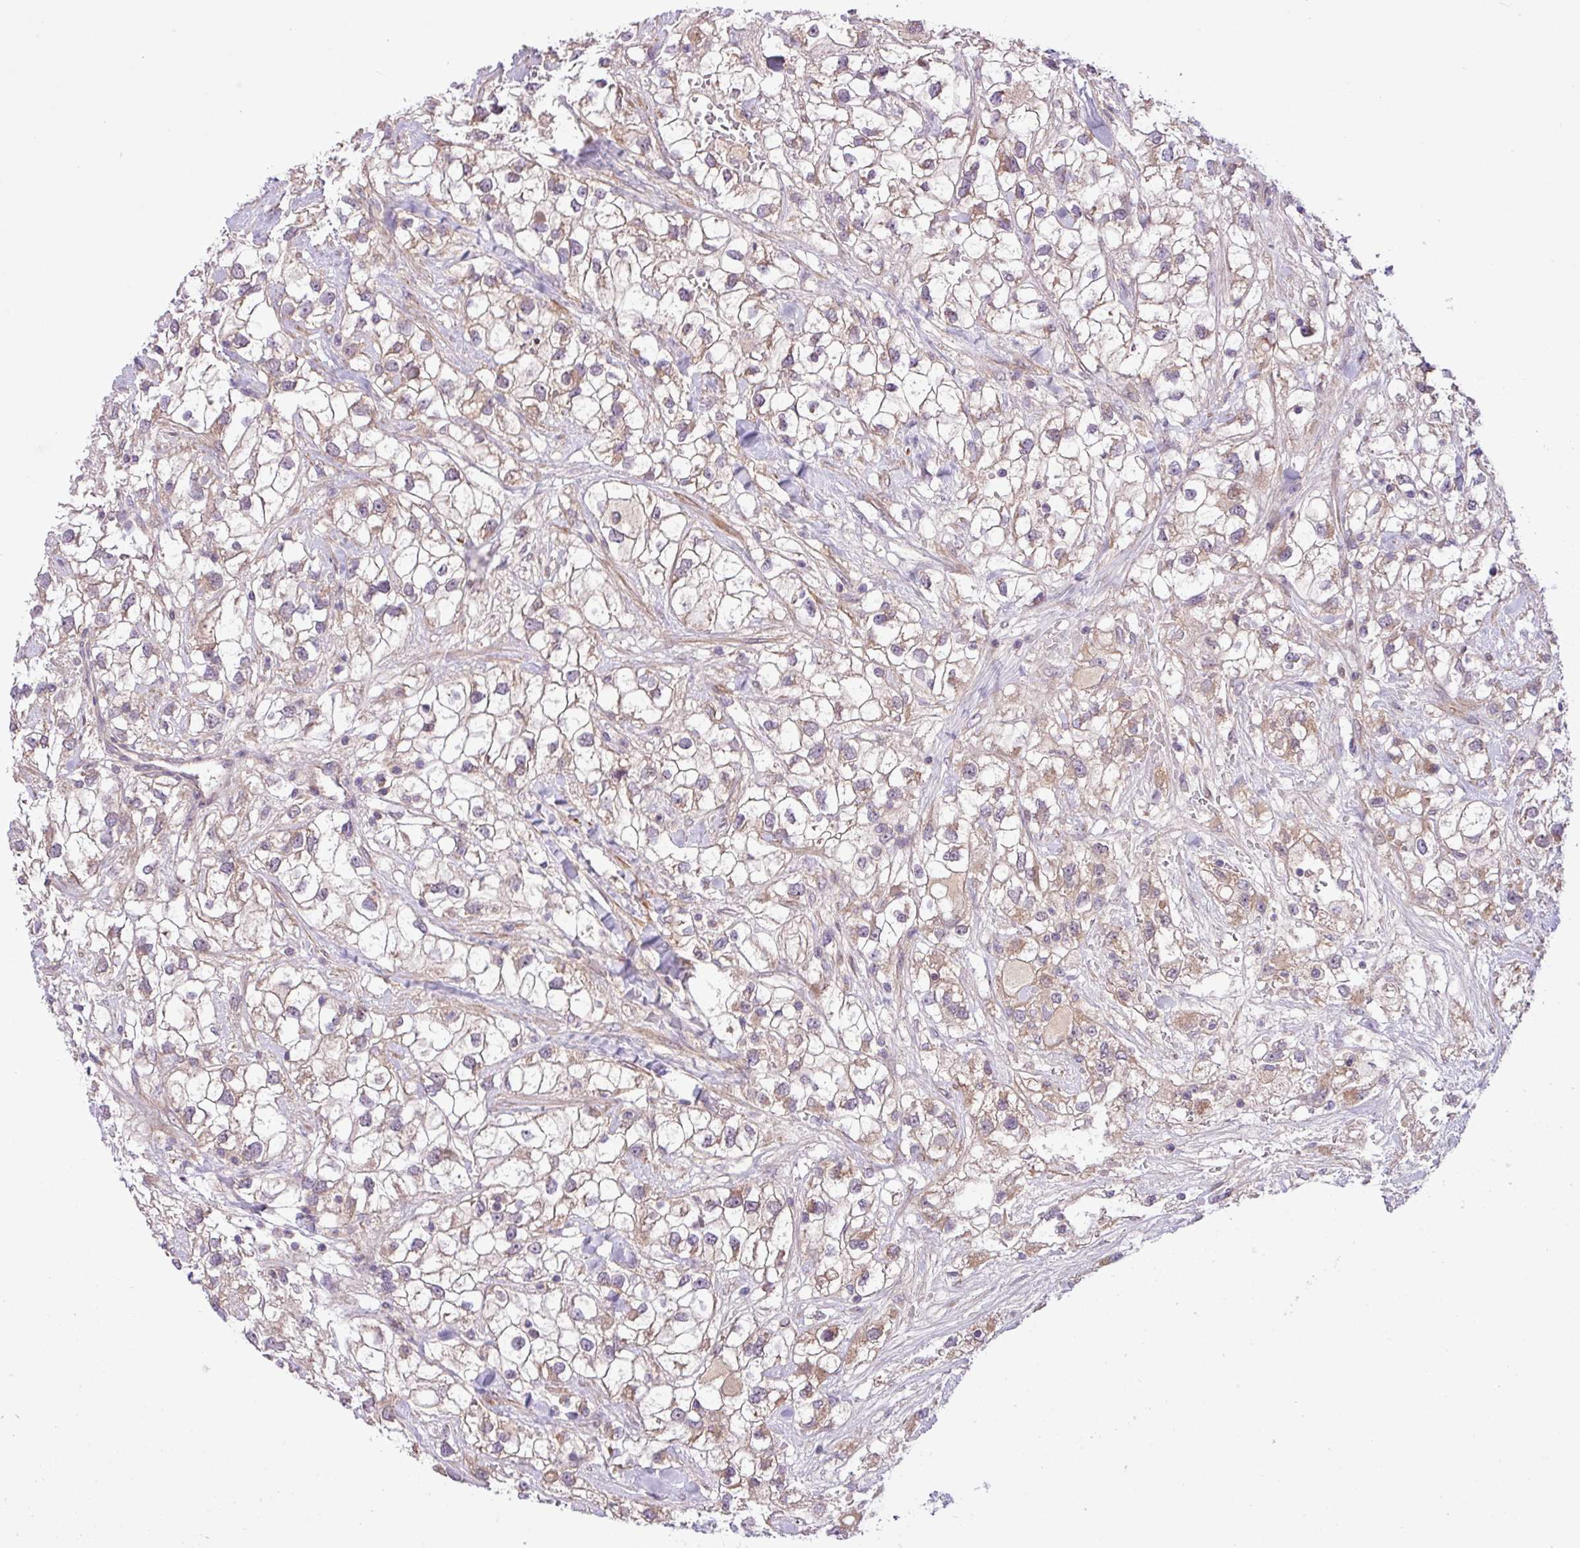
{"staining": {"intensity": "weak", "quantity": "25%-75%", "location": "cytoplasmic/membranous"}, "tissue": "renal cancer", "cell_type": "Tumor cells", "image_type": "cancer", "snomed": [{"axis": "morphology", "description": "Adenocarcinoma, NOS"}, {"axis": "topography", "description": "Kidney"}], "caption": "Protein expression by IHC displays weak cytoplasmic/membranous positivity in about 25%-75% of tumor cells in renal cancer (adenocarcinoma). (IHC, brightfield microscopy, high magnification).", "gene": "TIMM10B", "patient": {"sex": "male", "age": 59}}